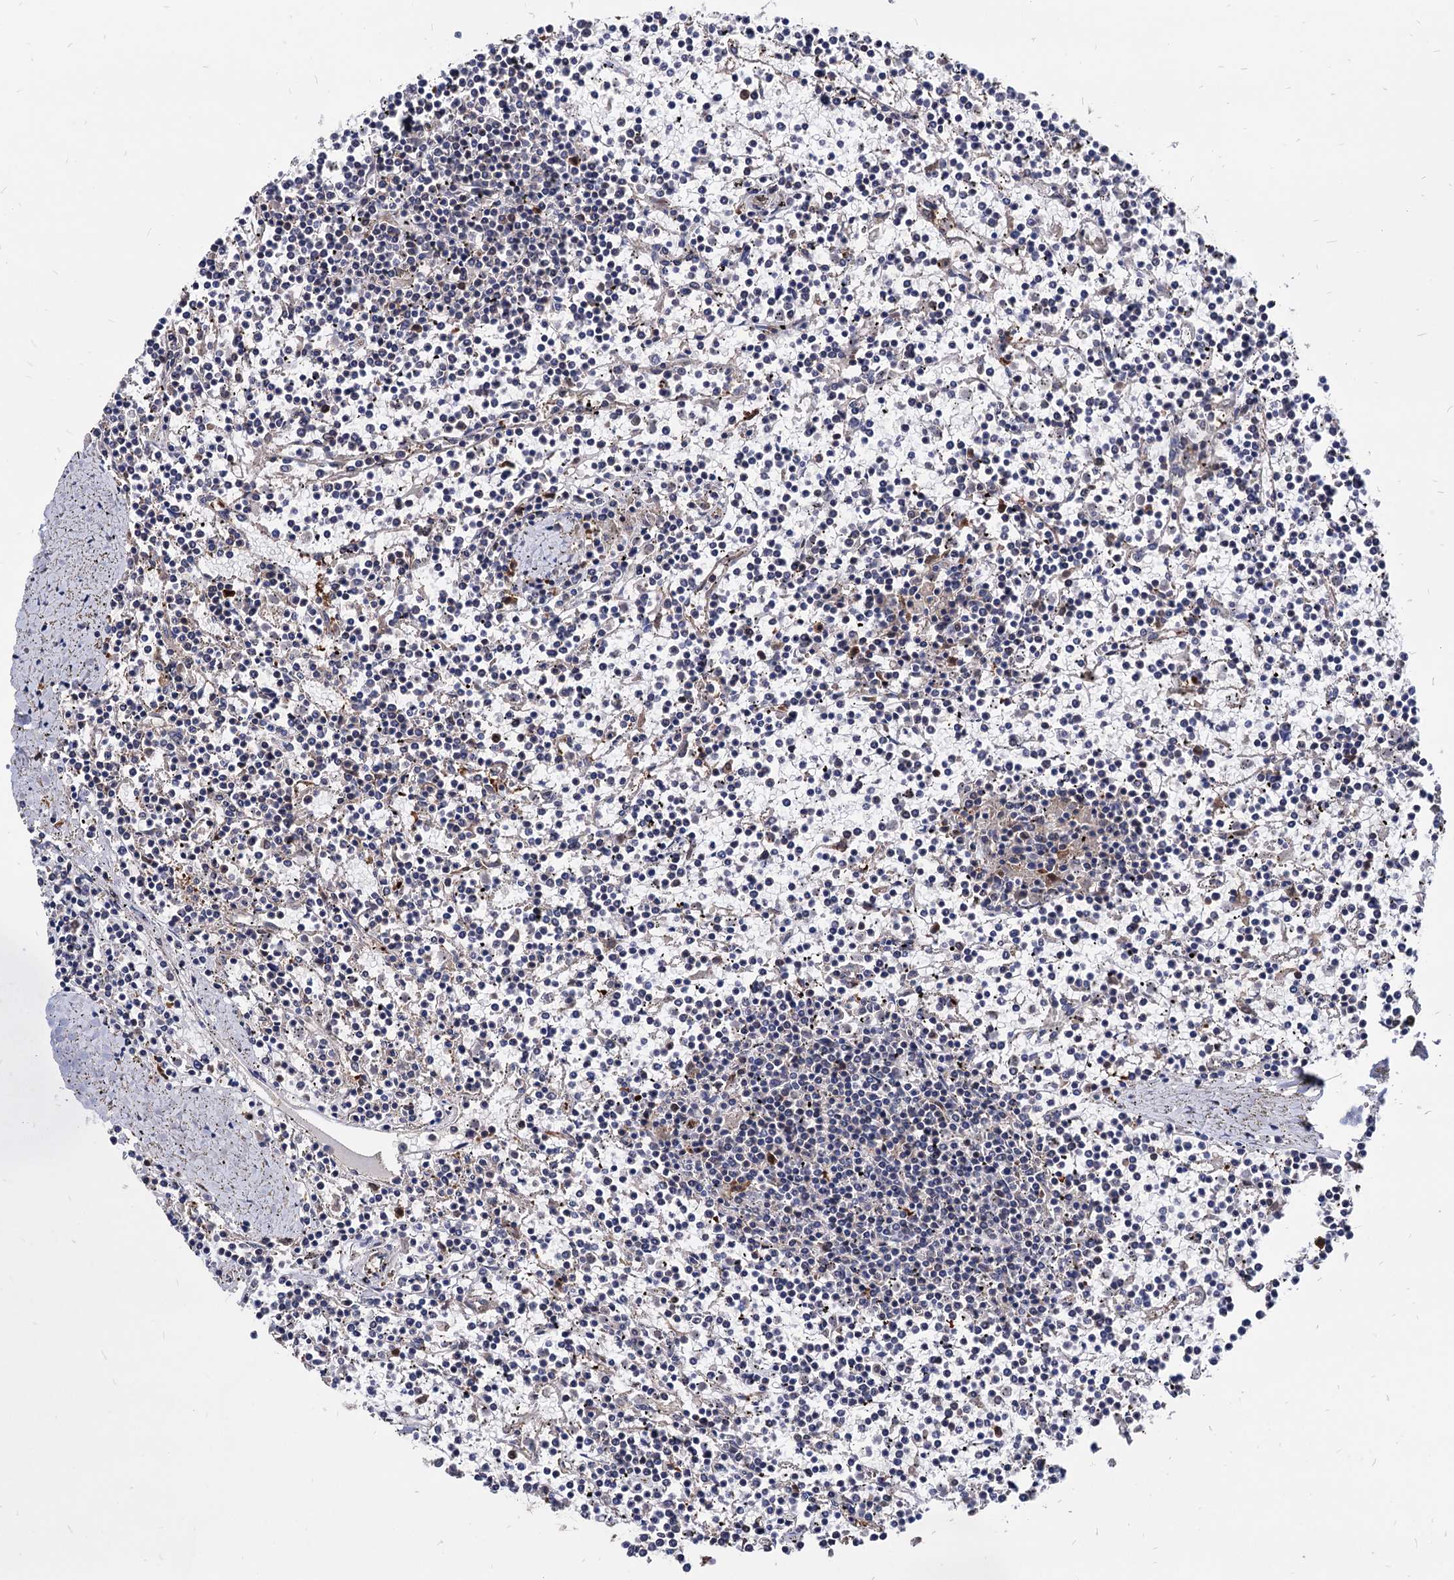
{"staining": {"intensity": "negative", "quantity": "none", "location": "none"}, "tissue": "lymphoma", "cell_type": "Tumor cells", "image_type": "cancer", "snomed": [{"axis": "morphology", "description": "Malignant lymphoma, non-Hodgkin's type, Low grade"}, {"axis": "topography", "description": "Spleen"}], "caption": "Human malignant lymphoma, non-Hodgkin's type (low-grade) stained for a protein using immunohistochemistry demonstrates no staining in tumor cells.", "gene": "CPPED1", "patient": {"sex": "female", "age": 19}}